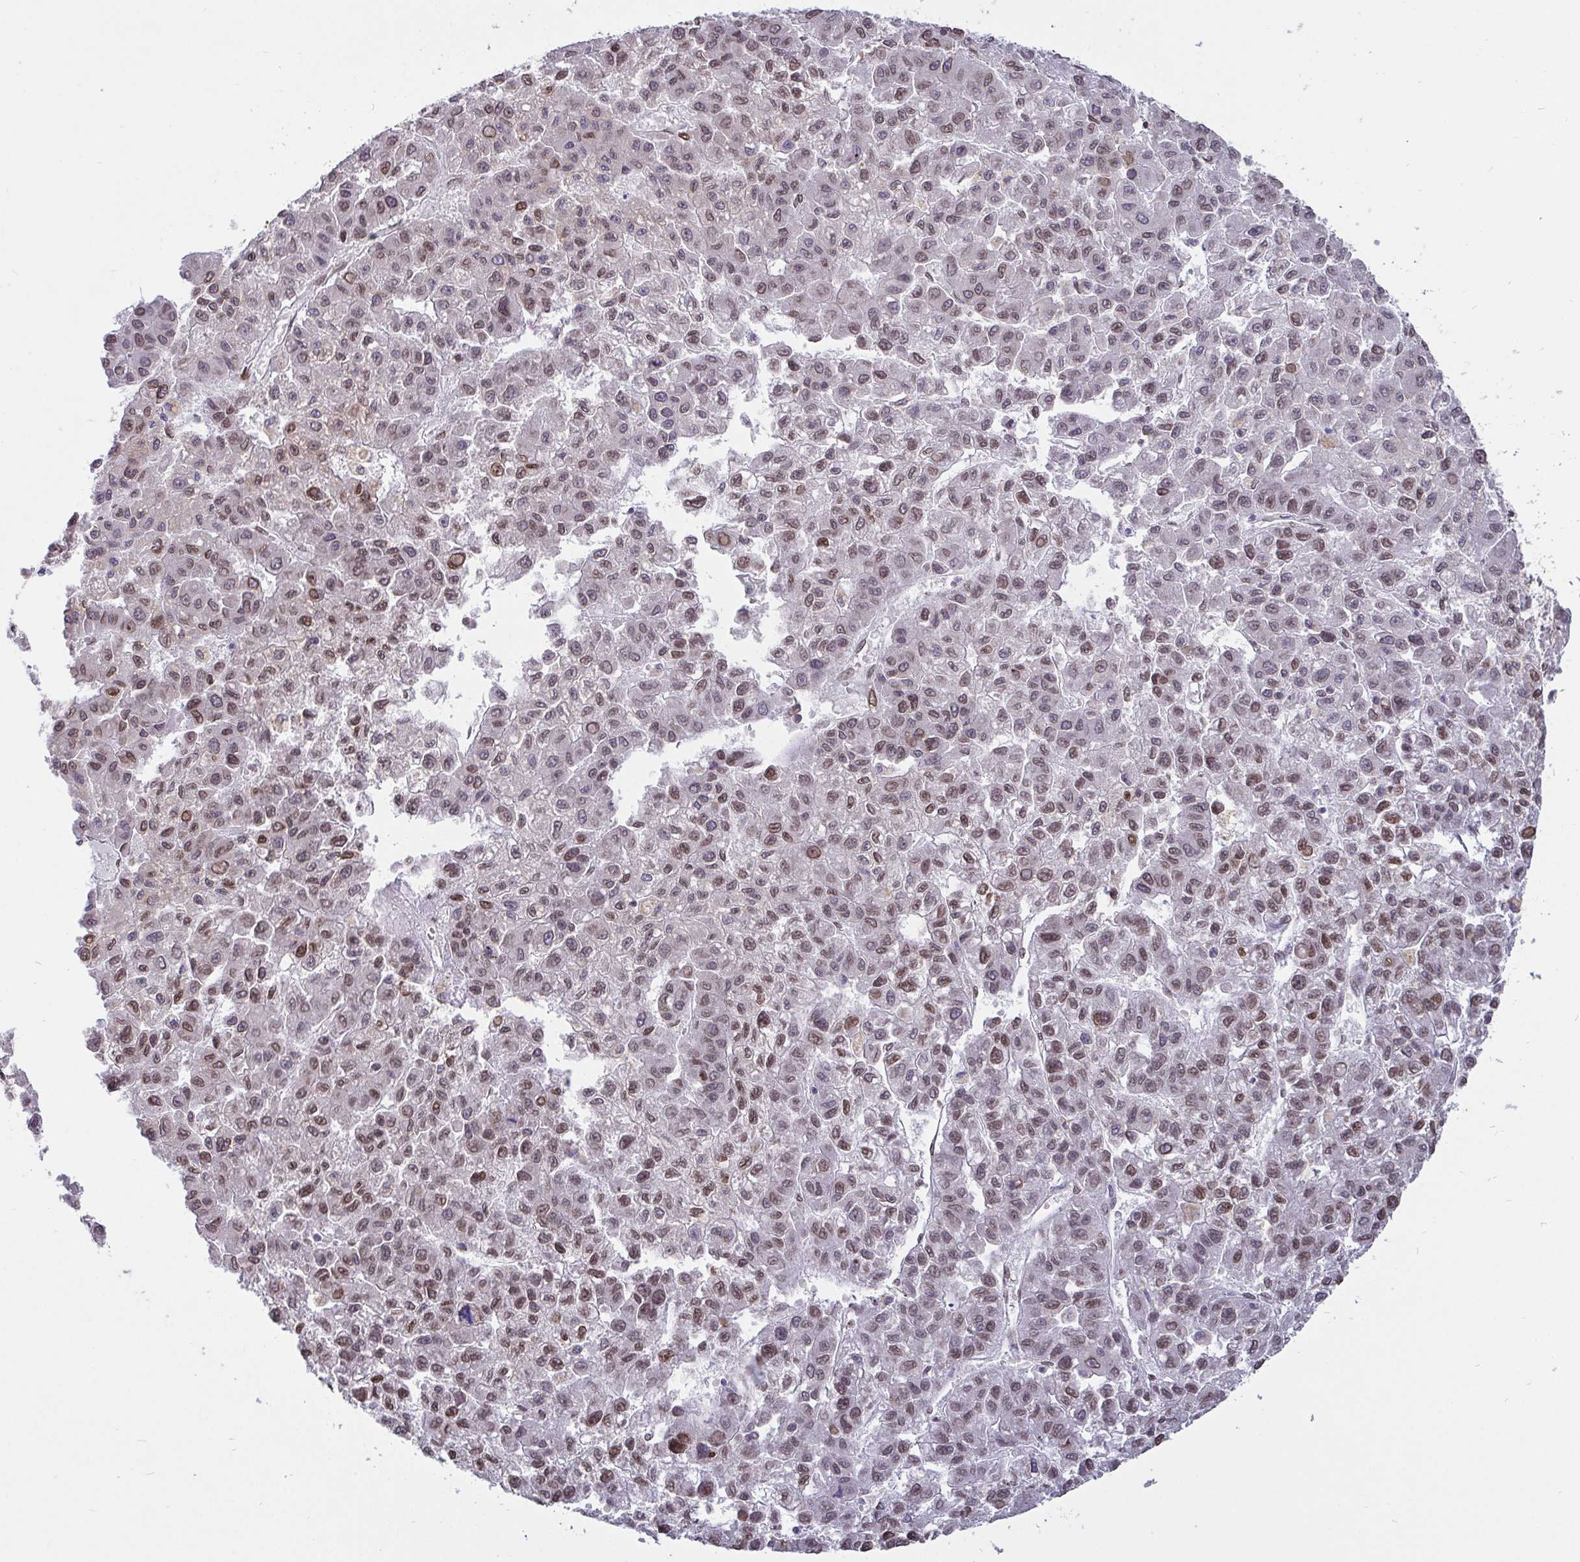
{"staining": {"intensity": "moderate", "quantity": ">75%", "location": "cytoplasmic/membranous,nuclear"}, "tissue": "liver cancer", "cell_type": "Tumor cells", "image_type": "cancer", "snomed": [{"axis": "morphology", "description": "Carcinoma, Hepatocellular, NOS"}, {"axis": "topography", "description": "Liver"}], "caption": "Approximately >75% of tumor cells in liver cancer (hepatocellular carcinoma) exhibit moderate cytoplasmic/membranous and nuclear protein positivity as visualized by brown immunohistochemical staining.", "gene": "EMD", "patient": {"sex": "male", "age": 70}}